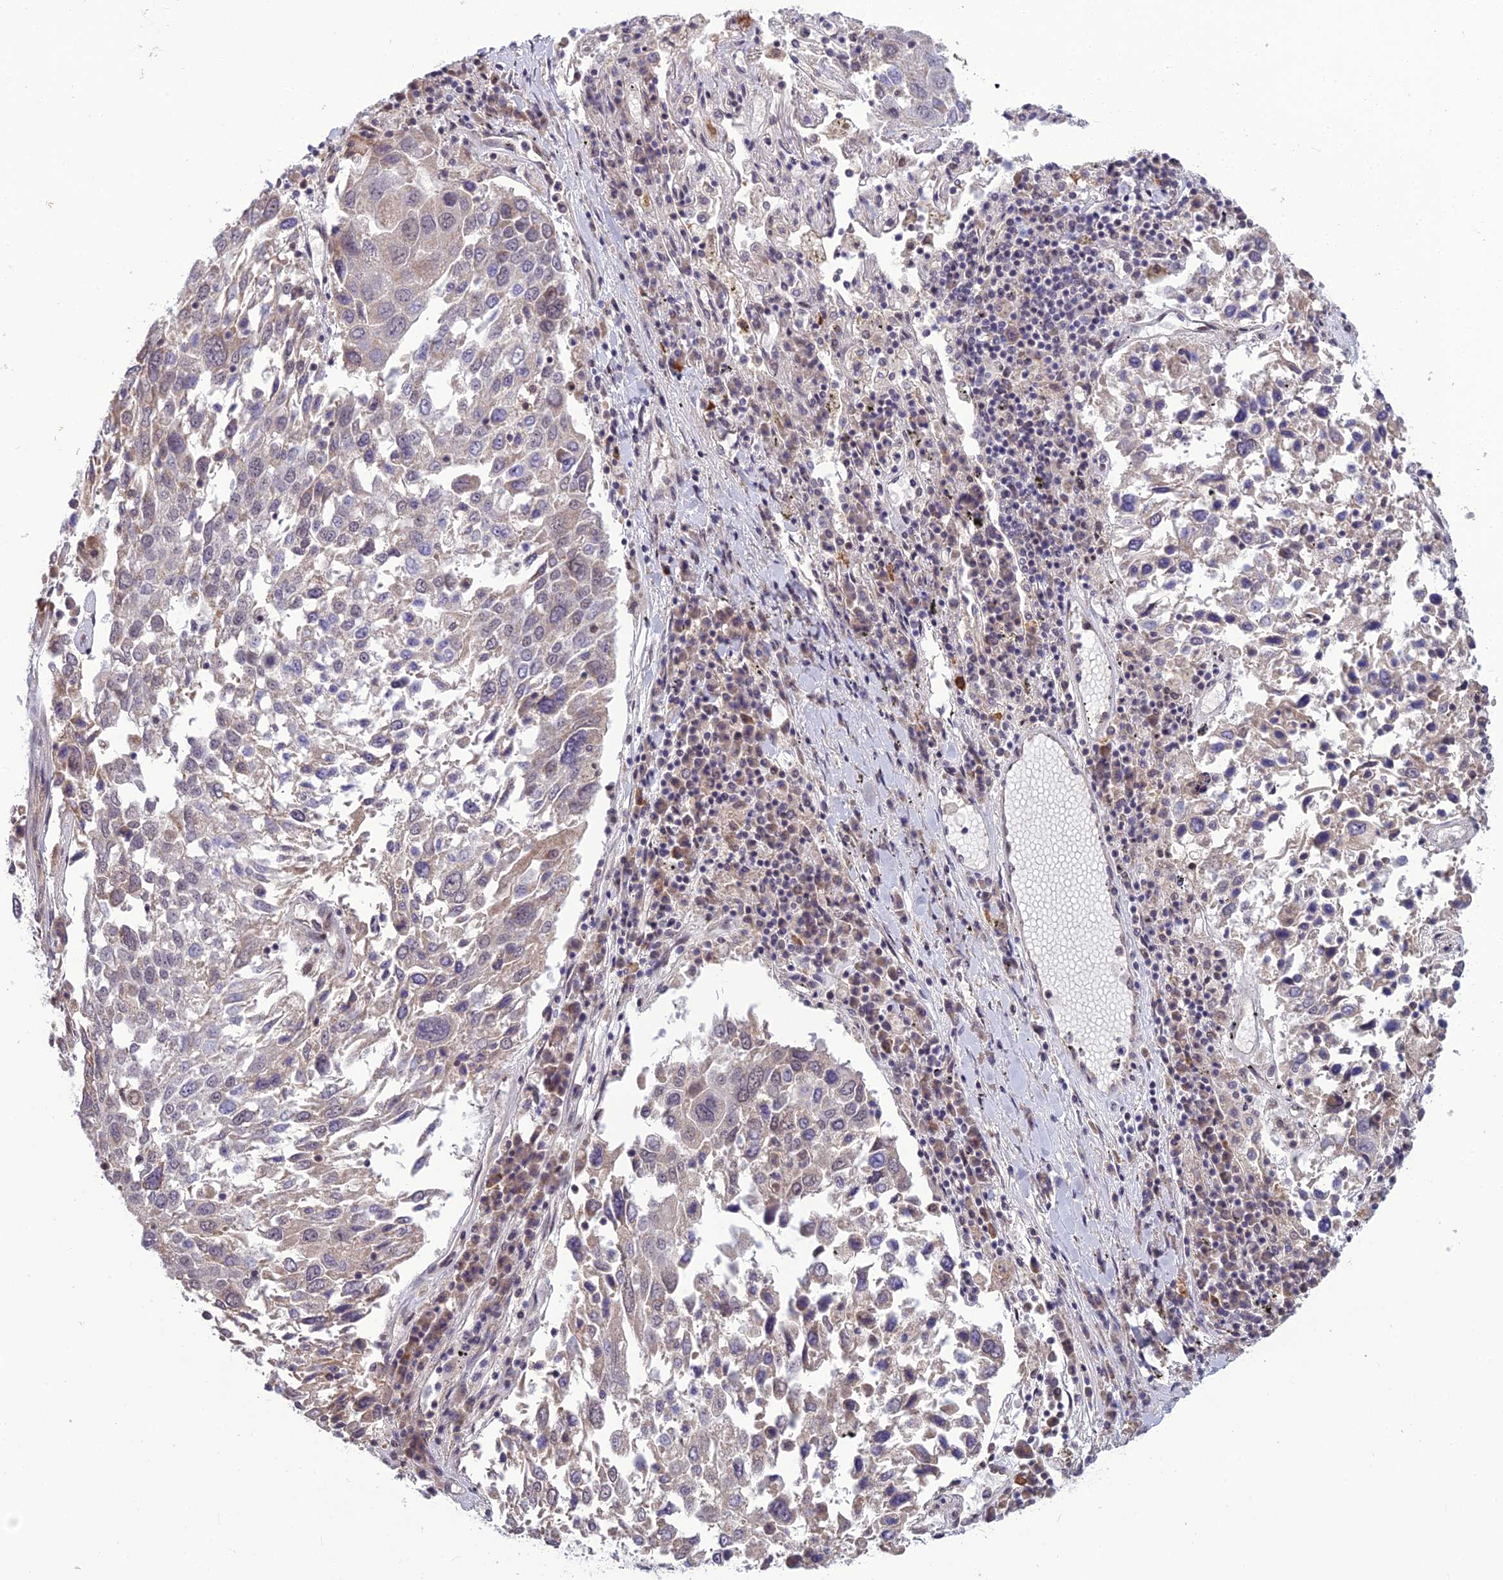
{"staining": {"intensity": "negative", "quantity": "none", "location": "none"}, "tissue": "lung cancer", "cell_type": "Tumor cells", "image_type": "cancer", "snomed": [{"axis": "morphology", "description": "Squamous cell carcinoma, NOS"}, {"axis": "topography", "description": "Lung"}], "caption": "Immunohistochemistry photomicrograph of lung squamous cell carcinoma stained for a protein (brown), which displays no expression in tumor cells.", "gene": "FBRS", "patient": {"sex": "male", "age": 65}}